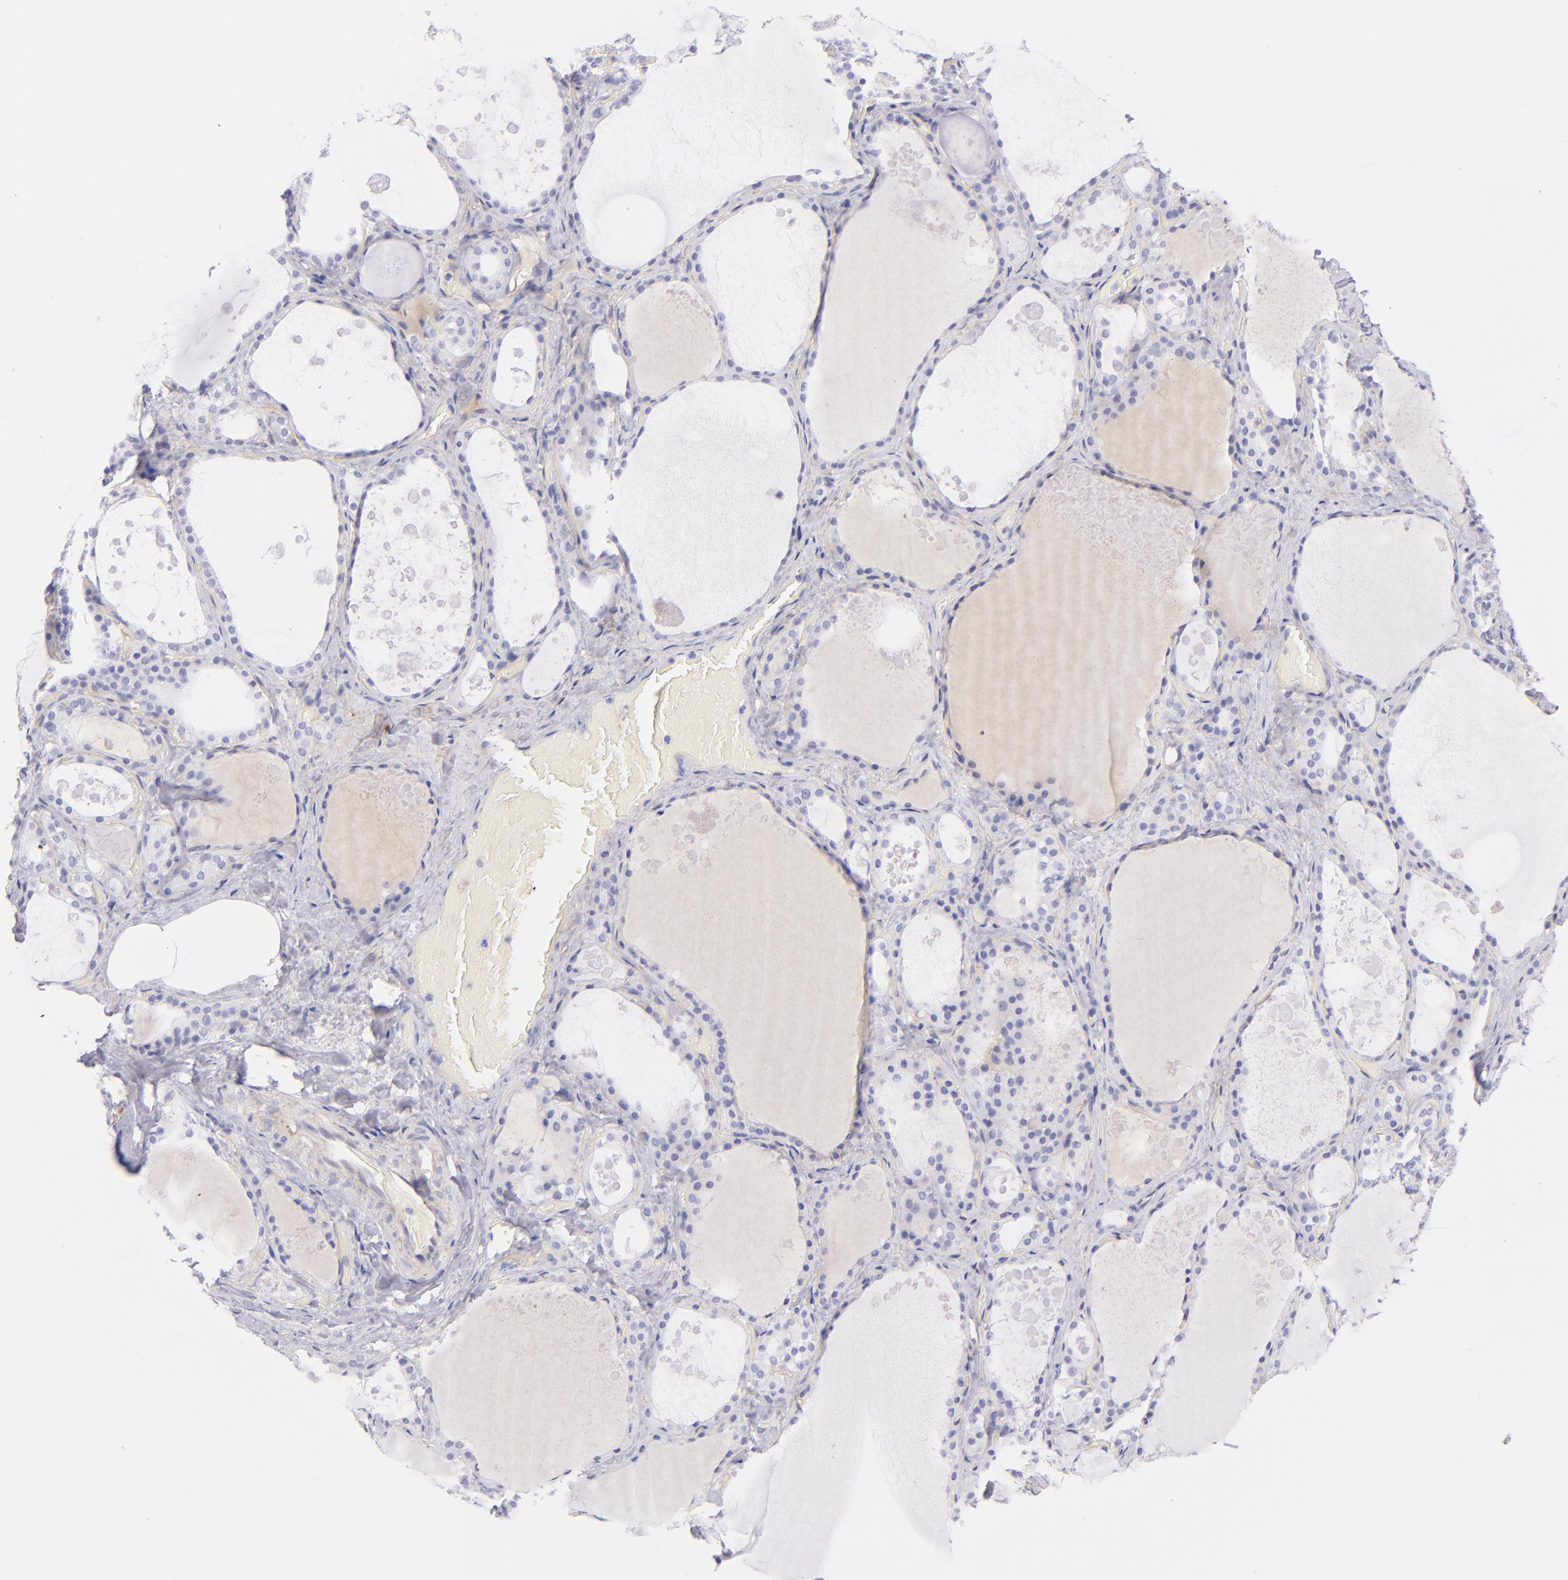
{"staining": {"intensity": "weak", "quantity": "<25%", "location": "cytoplasmic/membranous"}, "tissue": "thyroid gland", "cell_type": "Glandular cells", "image_type": "normal", "snomed": [{"axis": "morphology", "description": "Normal tissue, NOS"}, {"axis": "topography", "description": "Thyroid gland"}], "caption": "Image shows no significant protein staining in glandular cells of unremarkable thyroid gland.", "gene": "CD81", "patient": {"sex": "male", "age": 61}}